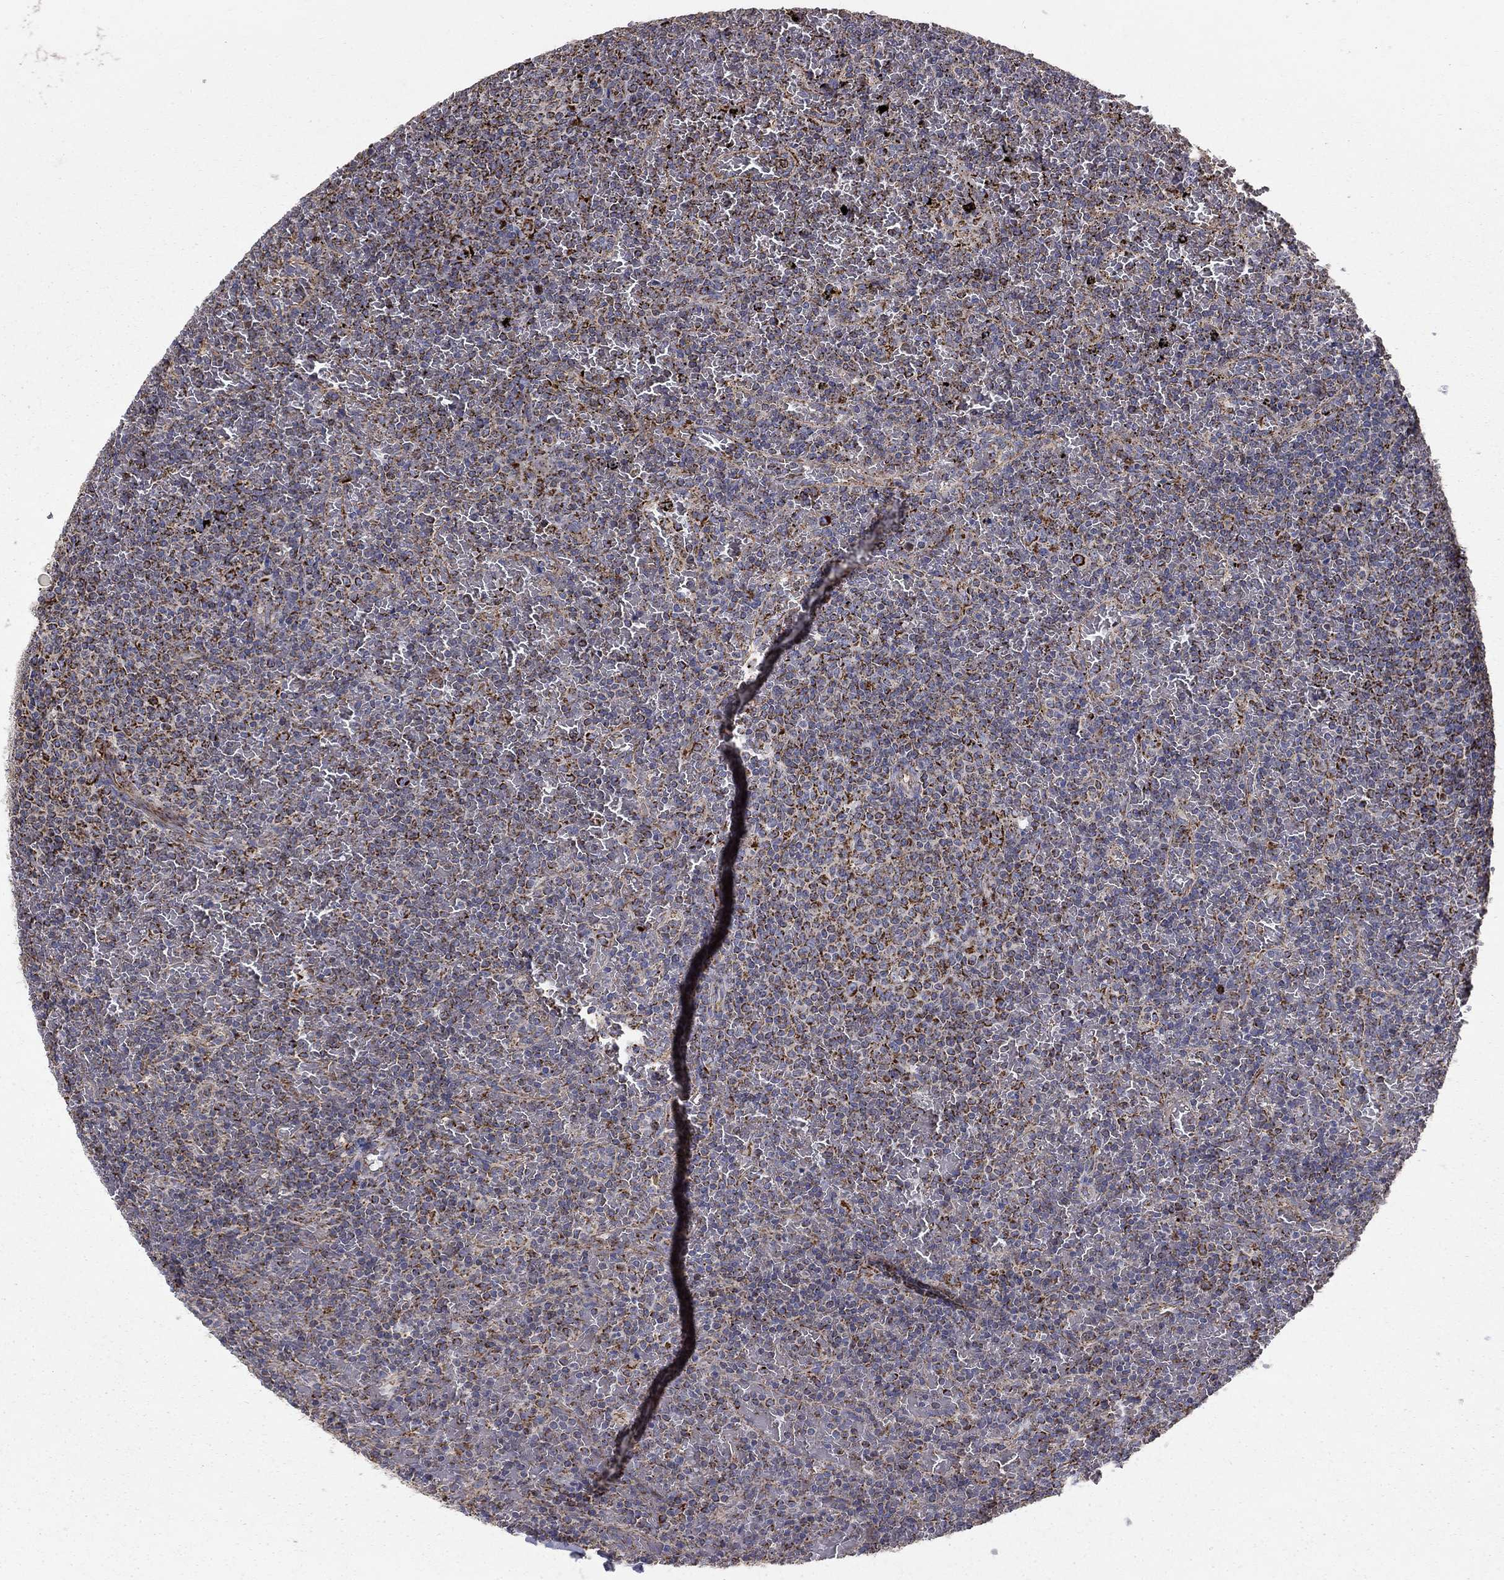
{"staining": {"intensity": "moderate", "quantity": "25%-75%", "location": "cytoplasmic/membranous"}, "tissue": "lymphoma", "cell_type": "Tumor cells", "image_type": "cancer", "snomed": [{"axis": "morphology", "description": "Malignant lymphoma, non-Hodgkin's type, Low grade"}, {"axis": "topography", "description": "Spleen"}], "caption": "A medium amount of moderate cytoplasmic/membranous expression is appreciated in about 25%-75% of tumor cells in low-grade malignant lymphoma, non-Hodgkin's type tissue.", "gene": "GCSH", "patient": {"sex": "female", "age": 77}}